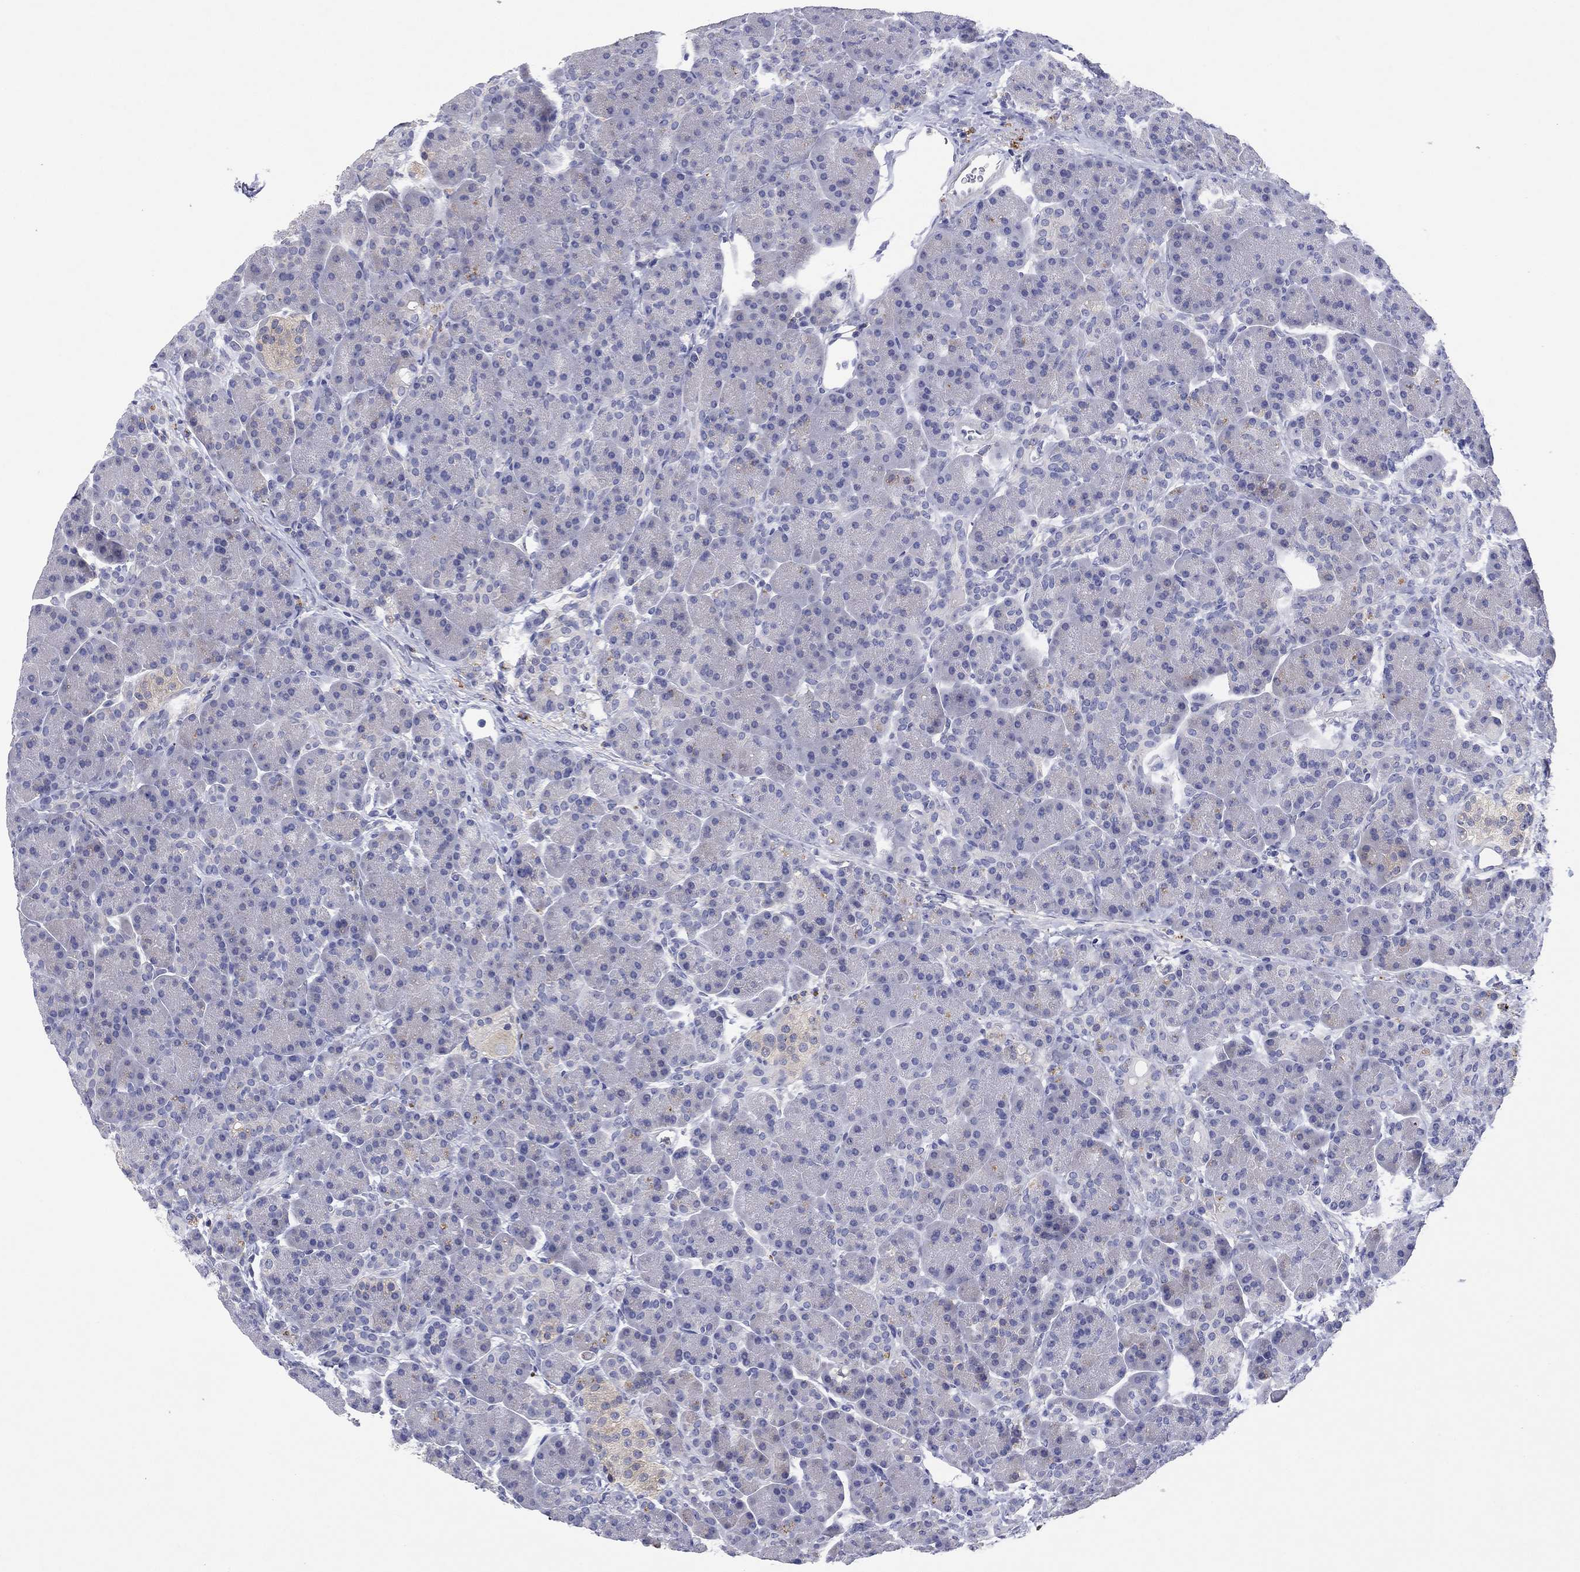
{"staining": {"intensity": "negative", "quantity": "none", "location": "none"}, "tissue": "pancreas", "cell_type": "Exocrine glandular cells", "image_type": "normal", "snomed": [{"axis": "morphology", "description": "Normal tissue, NOS"}, {"axis": "topography", "description": "Pancreas"}], "caption": "DAB (3,3'-diaminobenzidine) immunohistochemical staining of normal human pancreas demonstrates no significant expression in exocrine glandular cells. Nuclei are stained in blue.", "gene": "HDC", "patient": {"sex": "female", "age": 63}}